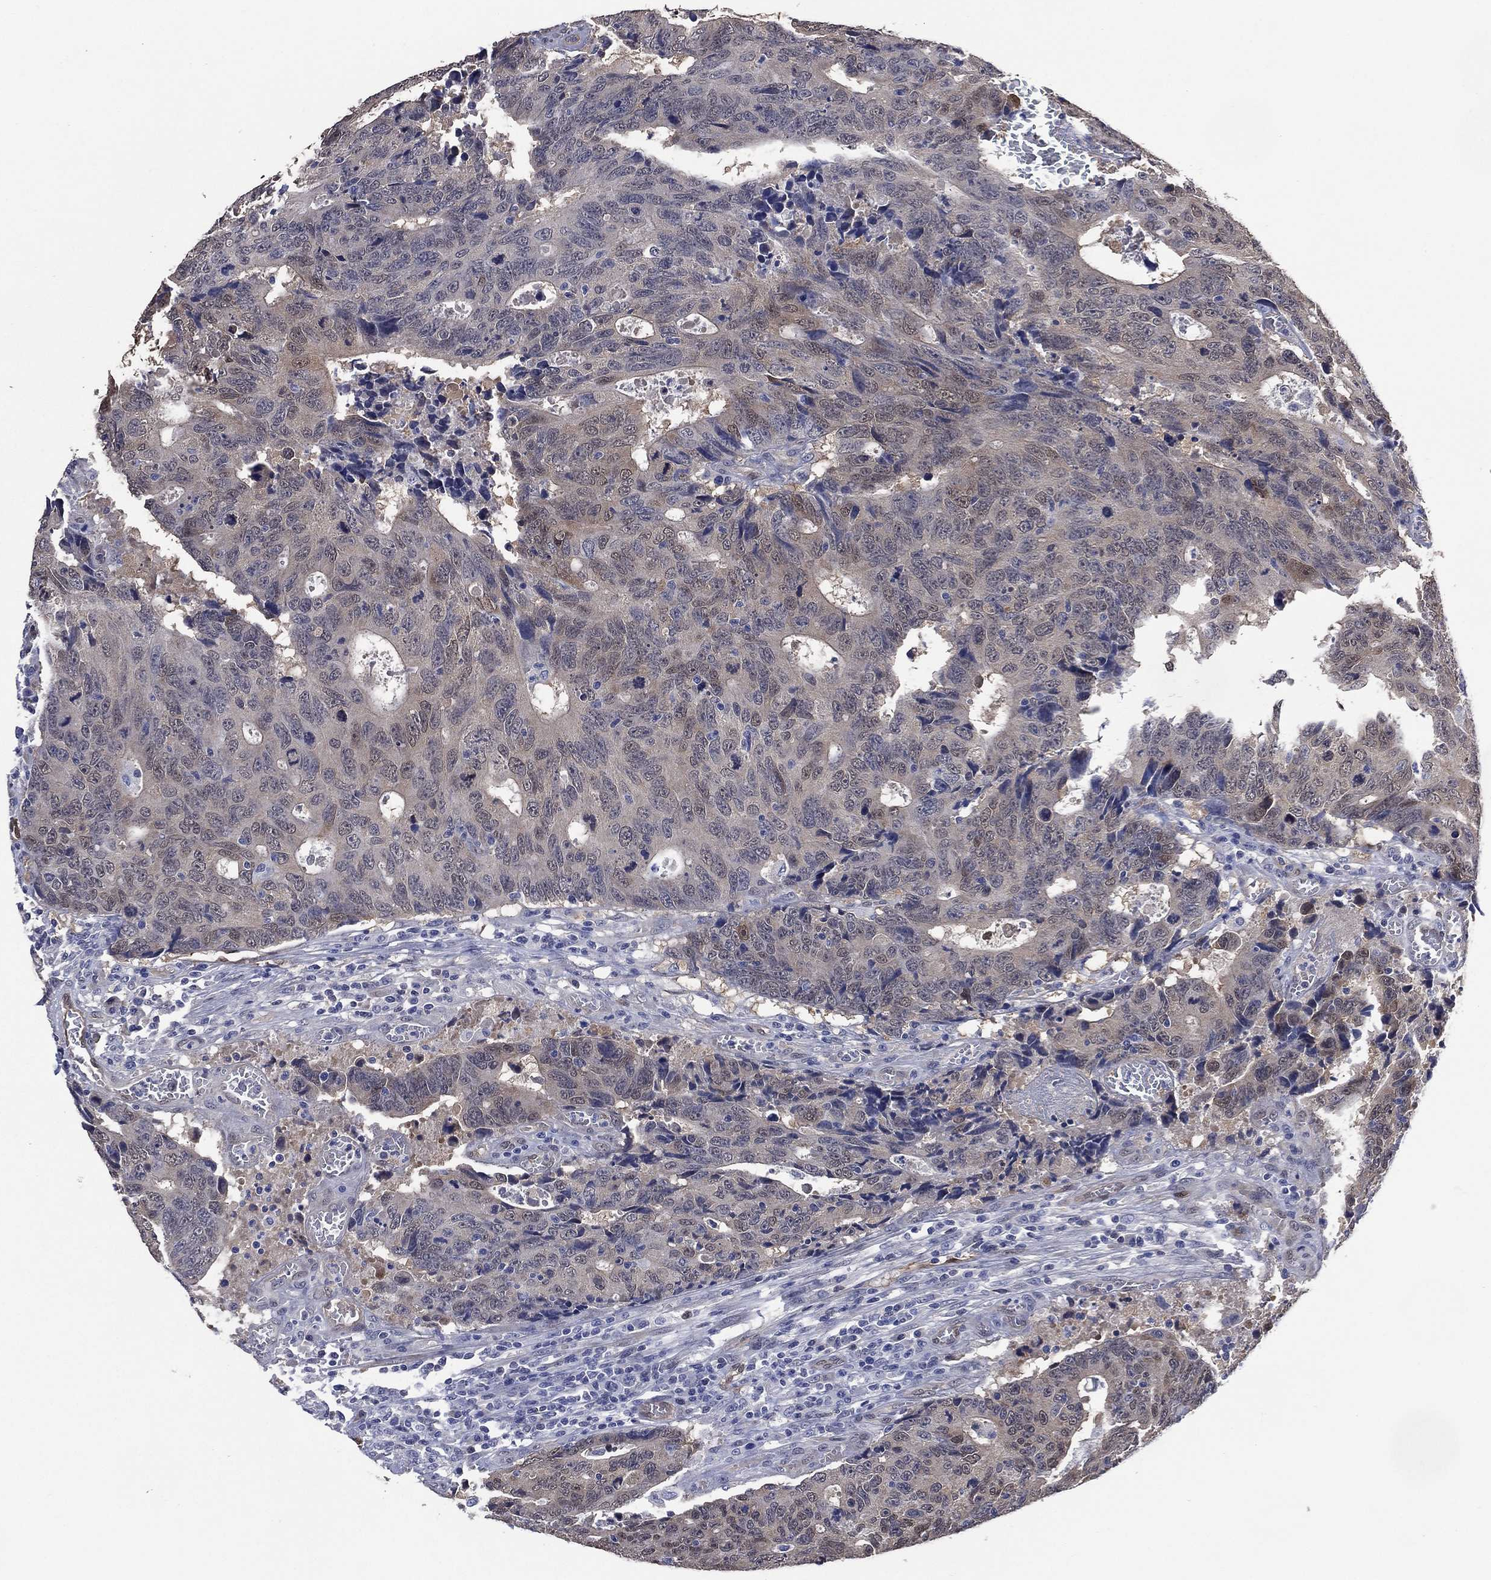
{"staining": {"intensity": "negative", "quantity": "none", "location": "none"}, "tissue": "colorectal cancer", "cell_type": "Tumor cells", "image_type": "cancer", "snomed": [{"axis": "morphology", "description": "Adenocarcinoma, NOS"}, {"axis": "topography", "description": "Colon"}], "caption": "The histopathology image demonstrates no significant expression in tumor cells of colorectal adenocarcinoma. (Brightfield microscopy of DAB (3,3'-diaminobenzidine) immunohistochemistry (IHC) at high magnification).", "gene": "AK1", "patient": {"sex": "female", "age": 77}}